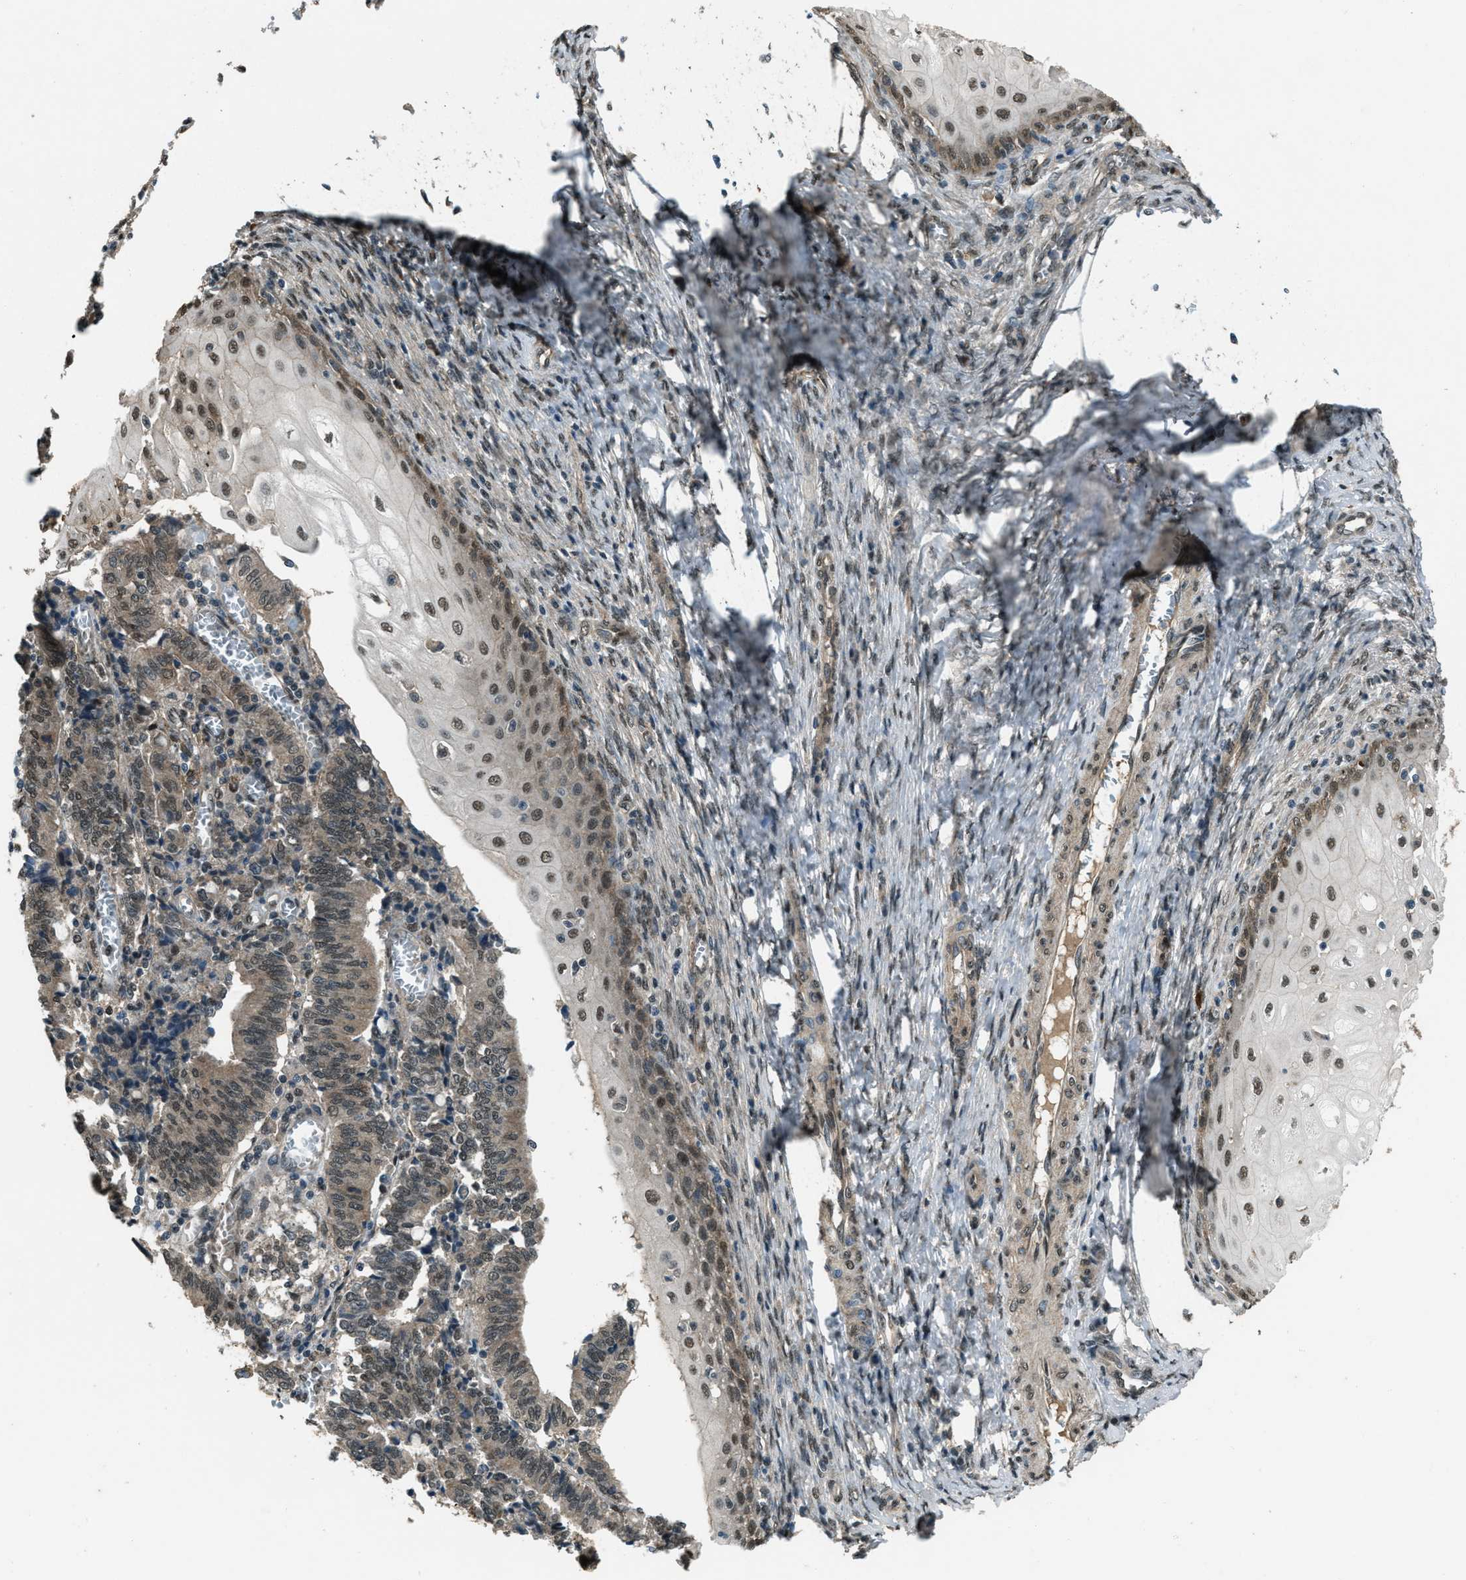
{"staining": {"intensity": "weak", "quantity": ">75%", "location": "cytoplasmic/membranous"}, "tissue": "cervical cancer", "cell_type": "Tumor cells", "image_type": "cancer", "snomed": [{"axis": "morphology", "description": "Adenocarcinoma, NOS"}, {"axis": "topography", "description": "Cervix"}], "caption": "Cervical cancer (adenocarcinoma) stained for a protein (brown) reveals weak cytoplasmic/membranous positive positivity in about >75% of tumor cells.", "gene": "SVIL", "patient": {"sex": "female", "age": 44}}